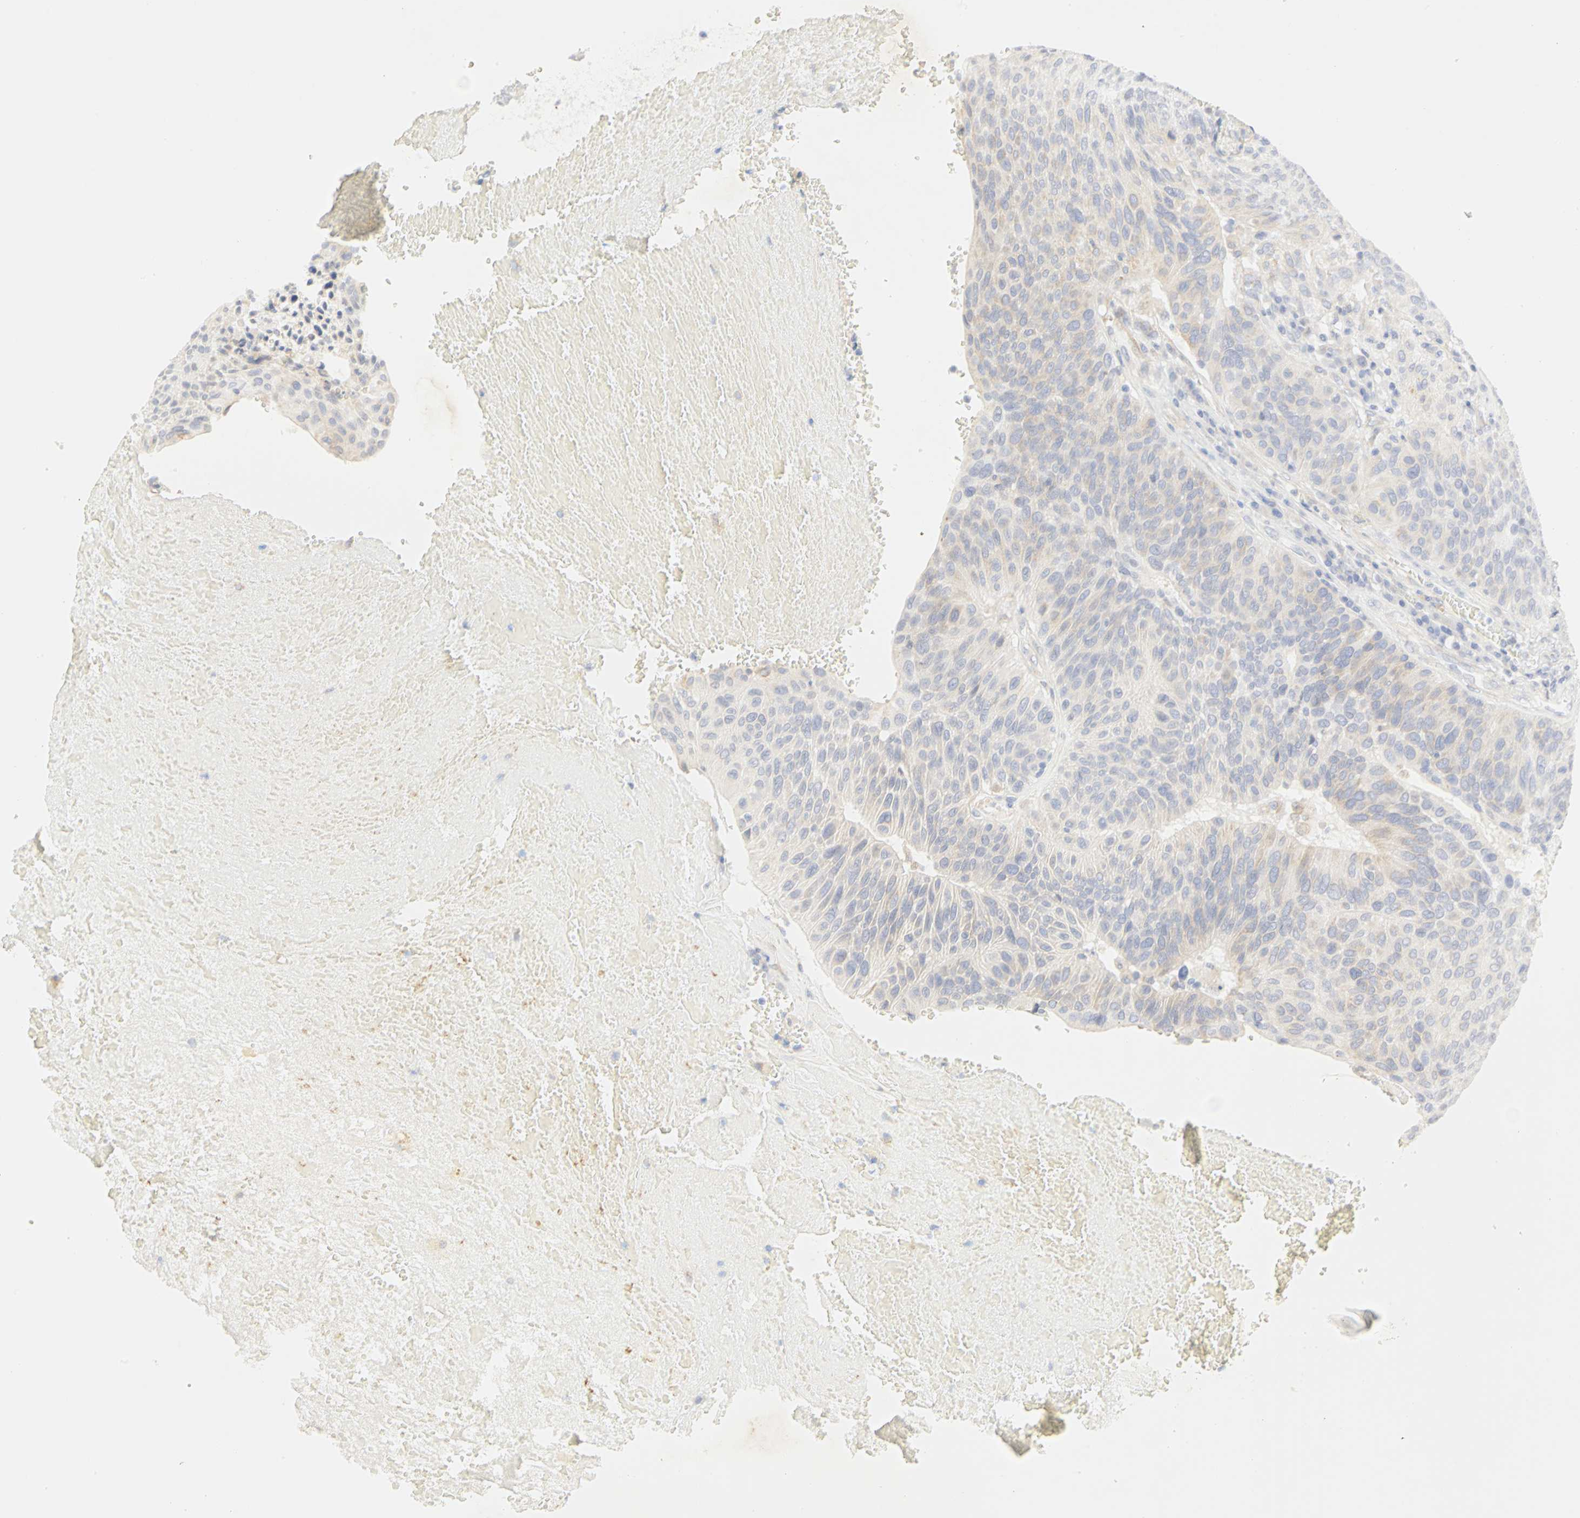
{"staining": {"intensity": "weak", "quantity": ">75%", "location": "cytoplasmic/membranous"}, "tissue": "urothelial cancer", "cell_type": "Tumor cells", "image_type": "cancer", "snomed": [{"axis": "morphology", "description": "Urothelial carcinoma, High grade"}, {"axis": "topography", "description": "Urinary bladder"}], "caption": "An image of urothelial cancer stained for a protein exhibits weak cytoplasmic/membranous brown staining in tumor cells. The protein is shown in brown color, while the nuclei are stained blue.", "gene": "GNRH2", "patient": {"sex": "male", "age": 66}}